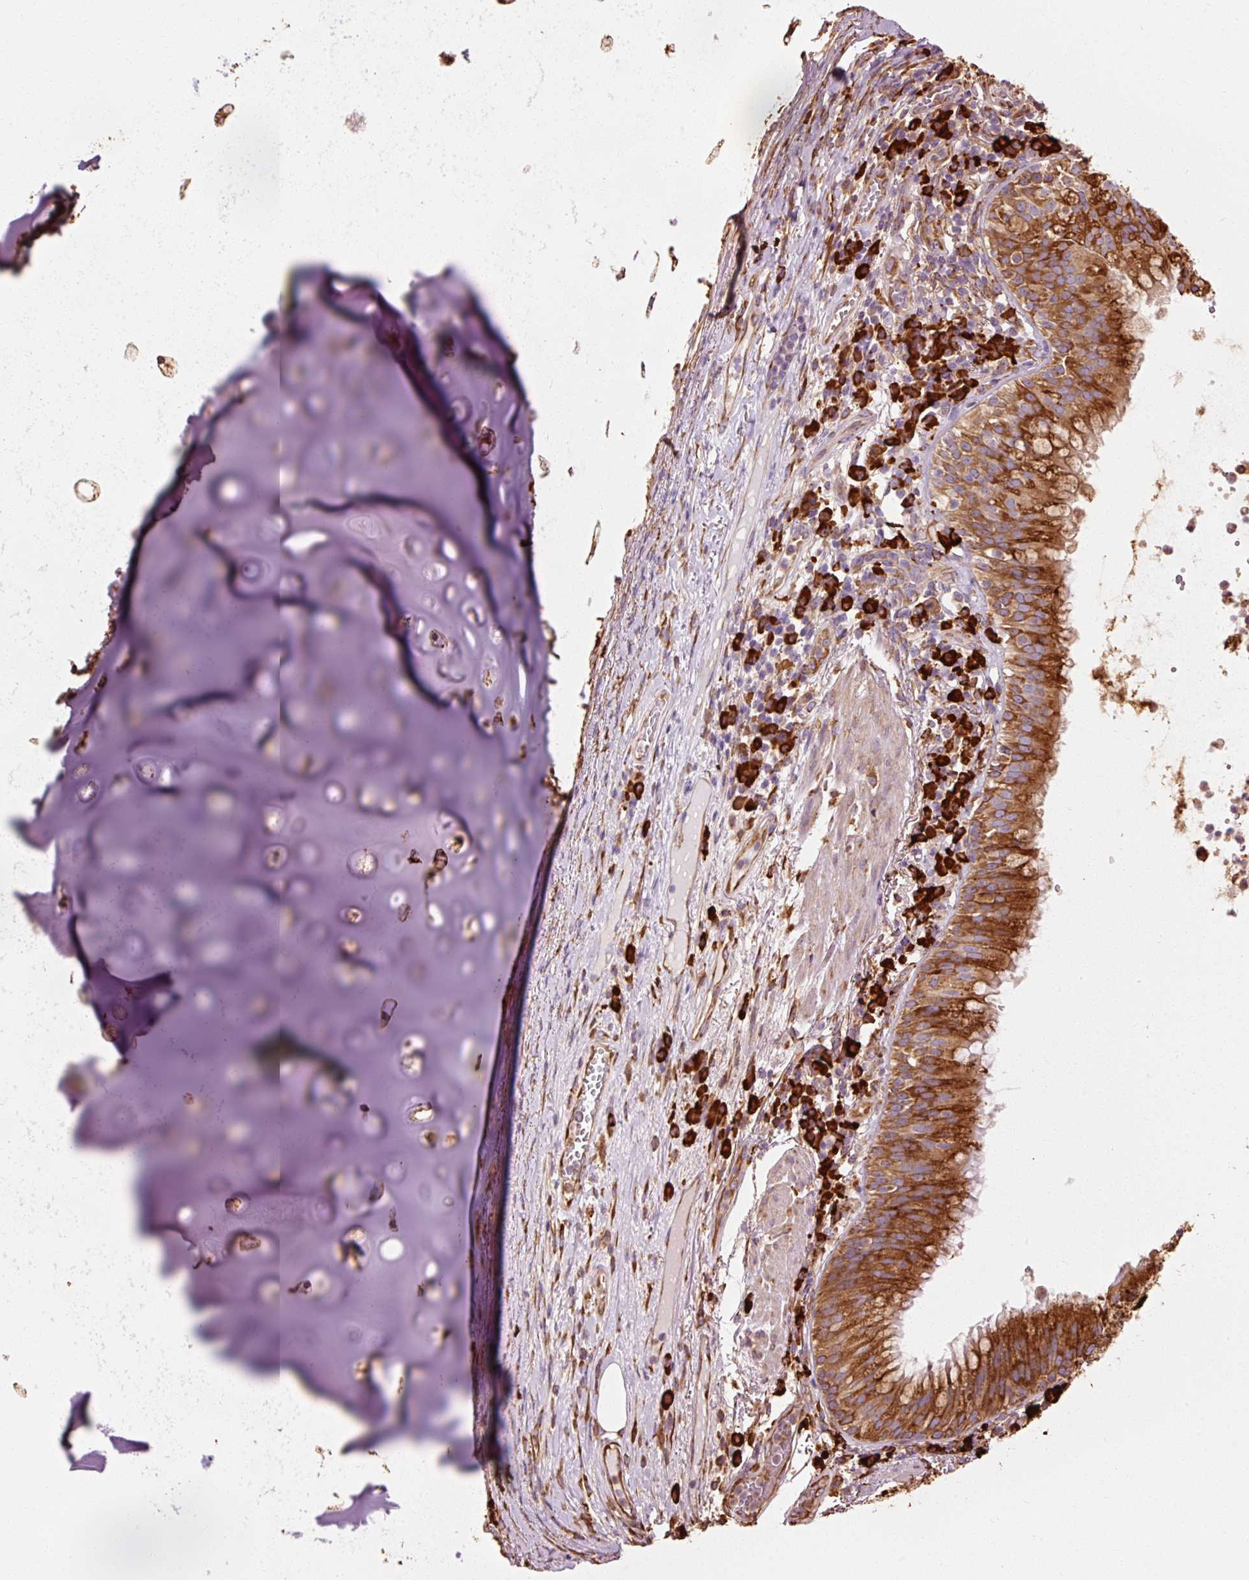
{"staining": {"intensity": "strong", "quantity": ">75%", "location": "cytoplasmic/membranous"}, "tissue": "bronchus", "cell_type": "Respiratory epithelial cells", "image_type": "normal", "snomed": [{"axis": "morphology", "description": "Normal tissue, NOS"}, {"axis": "topography", "description": "Cartilage tissue"}, {"axis": "topography", "description": "Bronchus"}], "caption": "The photomicrograph demonstrates immunohistochemical staining of normal bronchus. There is strong cytoplasmic/membranous positivity is appreciated in approximately >75% of respiratory epithelial cells.", "gene": "ENSG00000256500", "patient": {"sex": "male", "age": 56}}